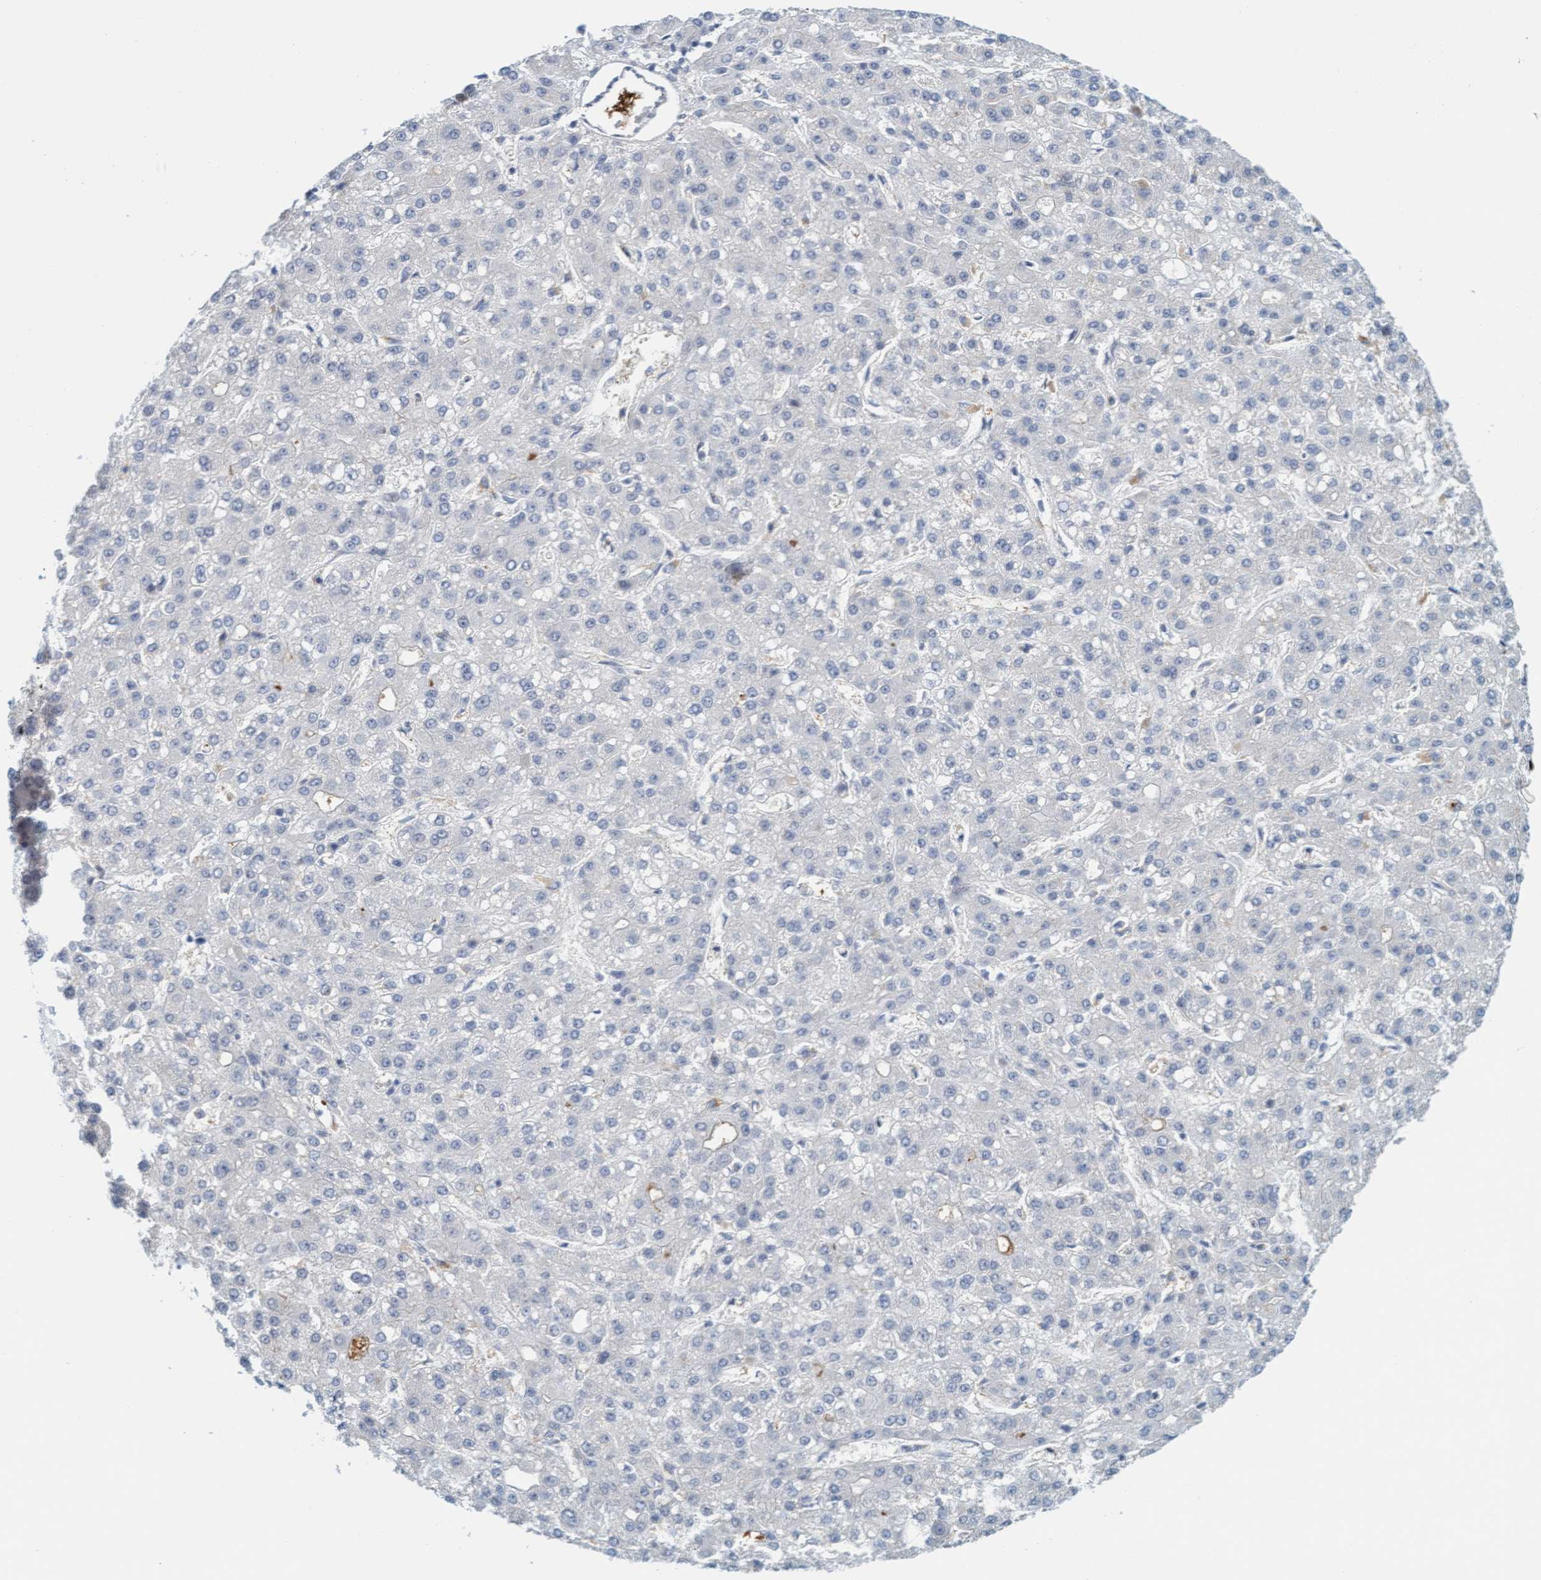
{"staining": {"intensity": "negative", "quantity": "none", "location": "none"}, "tissue": "liver cancer", "cell_type": "Tumor cells", "image_type": "cancer", "snomed": [{"axis": "morphology", "description": "Carcinoma, Hepatocellular, NOS"}, {"axis": "topography", "description": "Liver"}], "caption": "Liver cancer was stained to show a protein in brown. There is no significant expression in tumor cells.", "gene": "EIF4EBP1", "patient": {"sex": "male", "age": 67}}